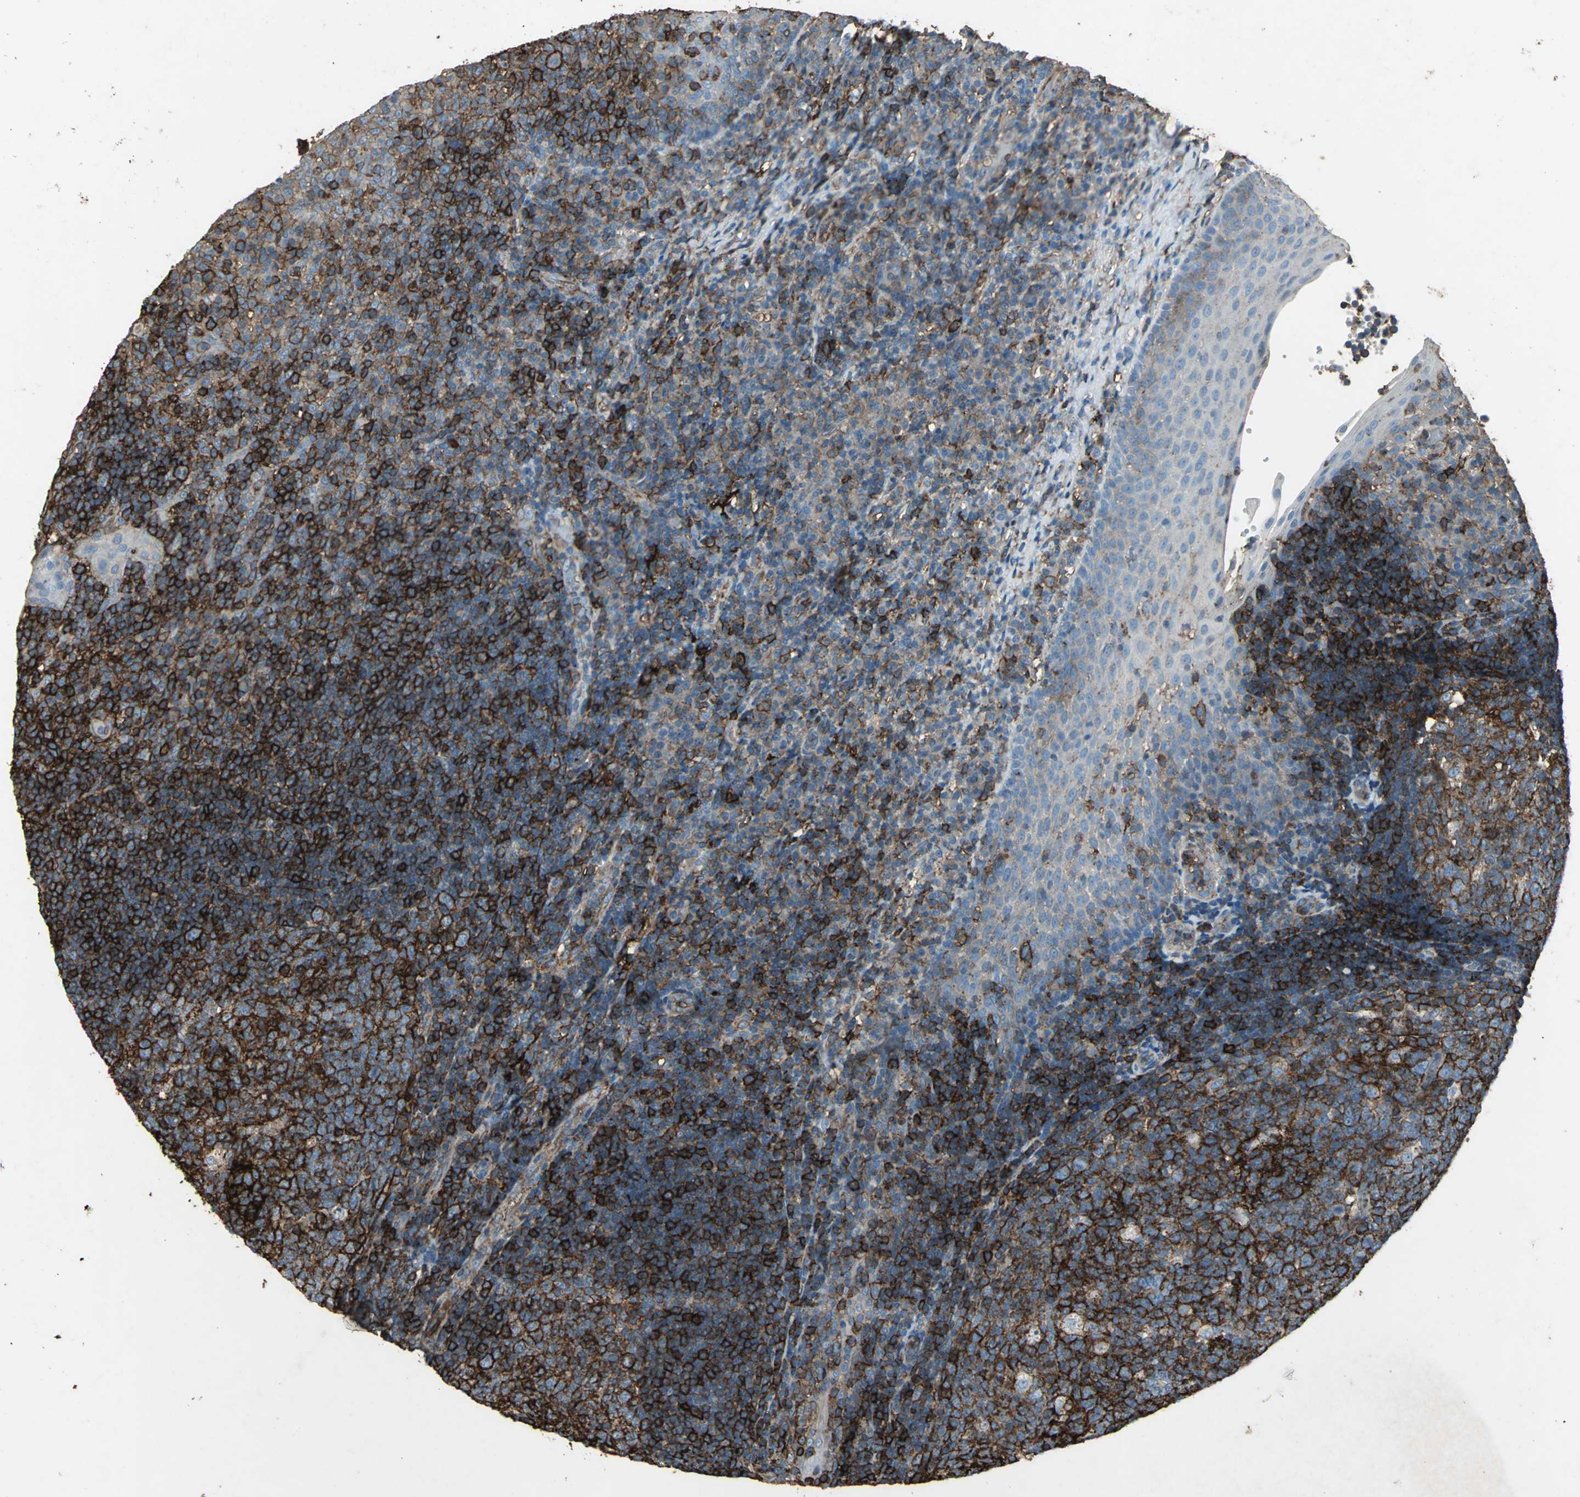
{"staining": {"intensity": "strong", "quantity": ">75%", "location": "cytoplasmic/membranous"}, "tissue": "tonsil", "cell_type": "Germinal center cells", "image_type": "normal", "snomed": [{"axis": "morphology", "description": "Normal tissue, NOS"}, {"axis": "topography", "description": "Tonsil"}], "caption": "Immunohistochemistry (IHC) image of normal tonsil: tonsil stained using IHC reveals high levels of strong protein expression localized specifically in the cytoplasmic/membranous of germinal center cells, appearing as a cytoplasmic/membranous brown color.", "gene": "CCR6", "patient": {"sex": "female", "age": 40}}